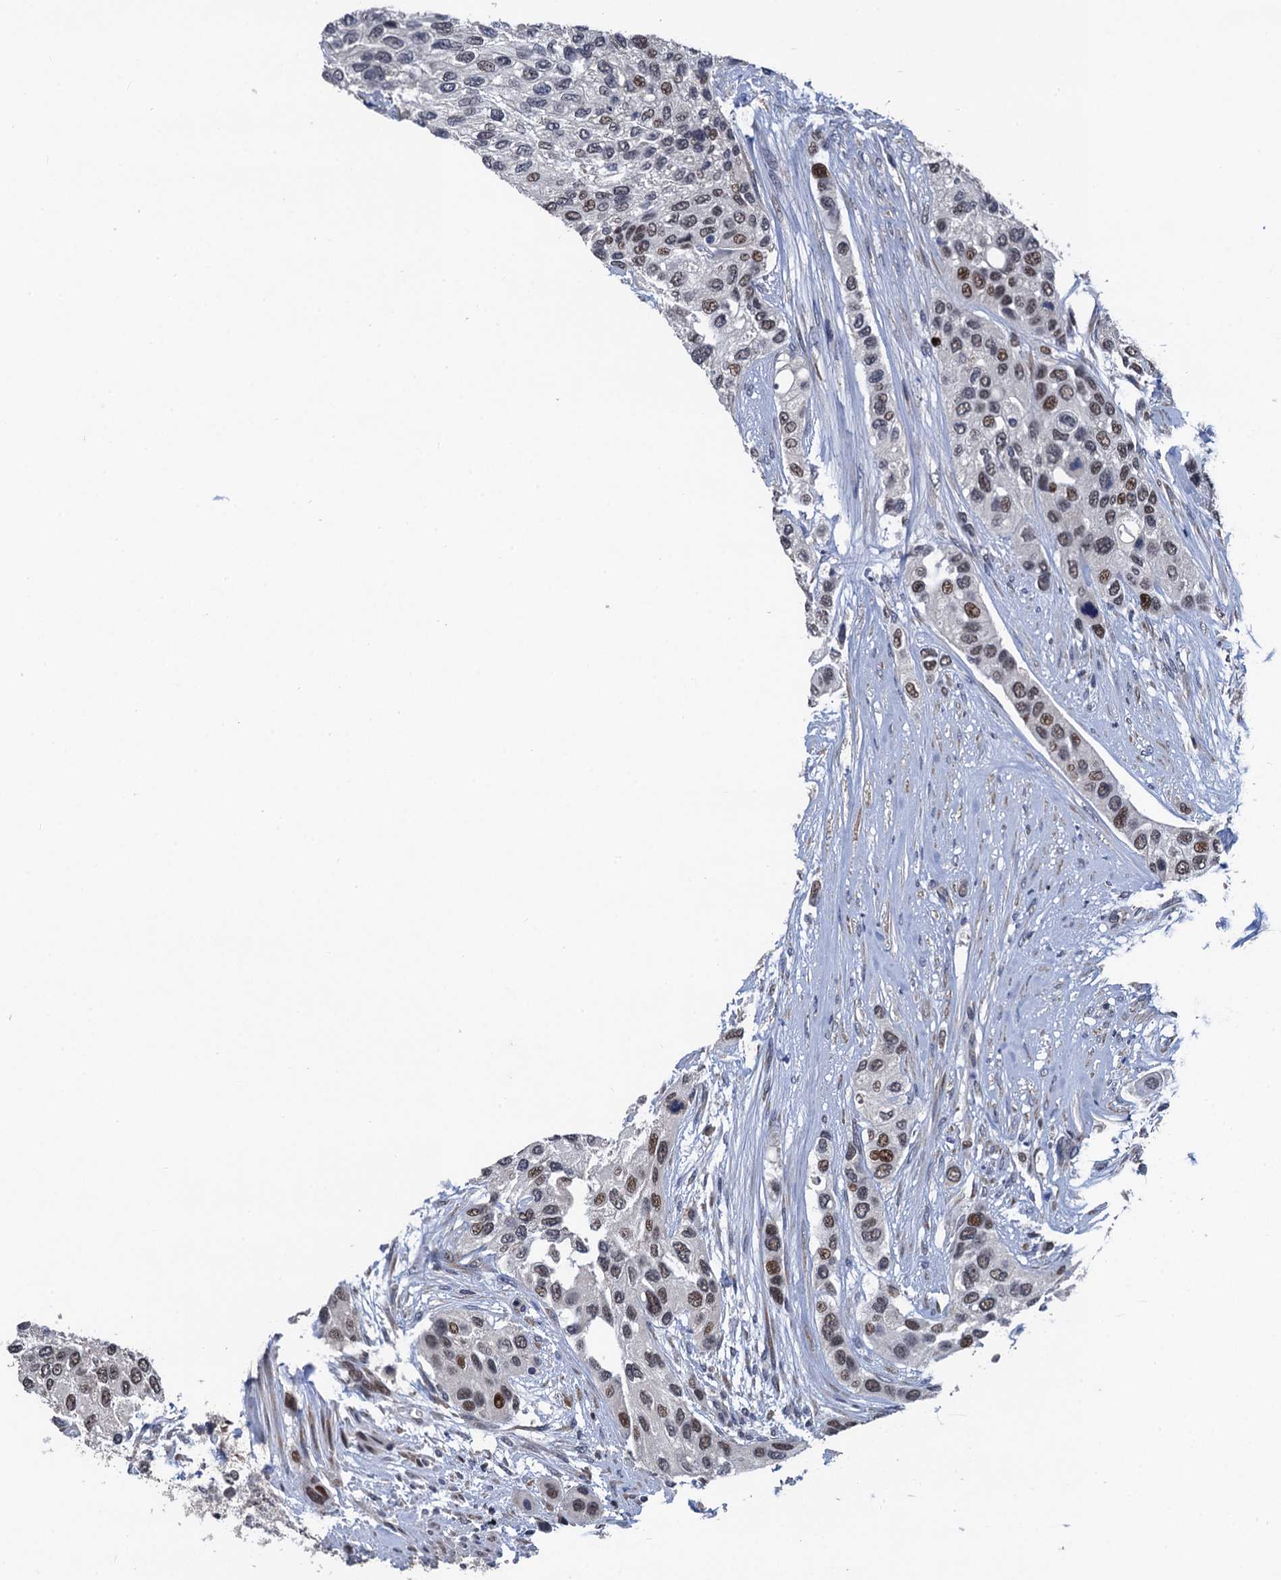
{"staining": {"intensity": "moderate", "quantity": "<25%", "location": "nuclear"}, "tissue": "urothelial cancer", "cell_type": "Tumor cells", "image_type": "cancer", "snomed": [{"axis": "morphology", "description": "Normal tissue, NOS"}, {"axis": "morphology", "description": "Urothelial carcinoma, High grade"}, {"axis": "topography", "description": "Vascular tissue"}, {"axis": "topography", "description": "Urinary bladder"}], "caption": "Immunohistochemical staining of urothelial carcinoma (high-grade) exhibits low levels of moderate nuclear protein positivity in approximately <25% of tumor cells.", "gene": "TSEN34", "patient": {"sex": "female", "age": 56}}